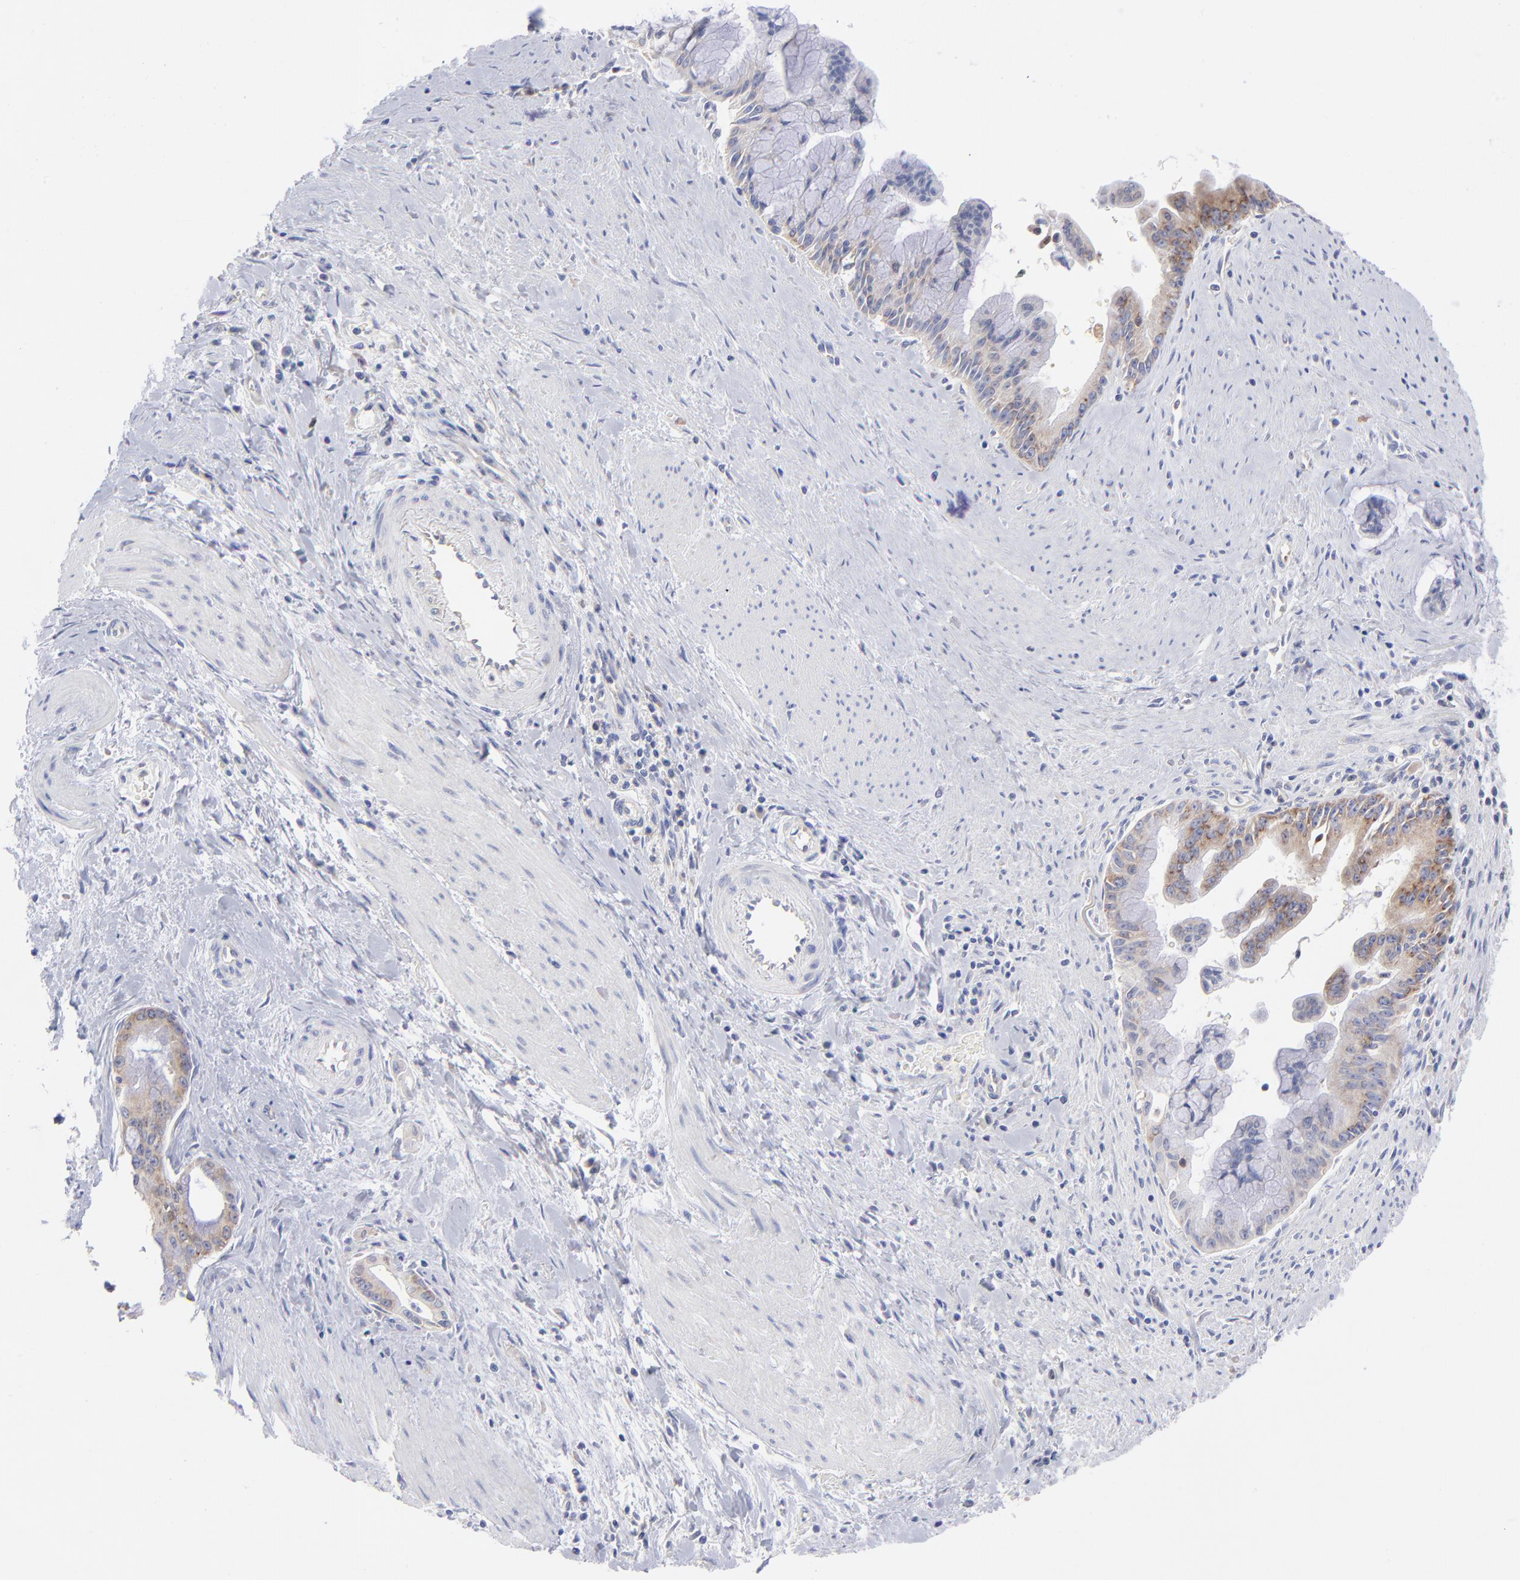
{"staining": {"intensity": "moderate", "quantity": ">75%", "location": "cytoplasmic/membranous"}, "tissue": "pancreatic cancer", "cell_type": "Tumor cells", "image_type": "cancer", "snomed": [{"axis": "morphology", "description": "Adenocarcinoma, NOS"}, {"axis": "topography", "description": "Pancreas"}], "caption": "A brown stain labels moderate cytoplasmic/membranous expression of a protein in human pancreatic adenocarcinoma tumor cells.", "gene": "EIF2AK2", "patient": {"sex": "male", "age": 59}}